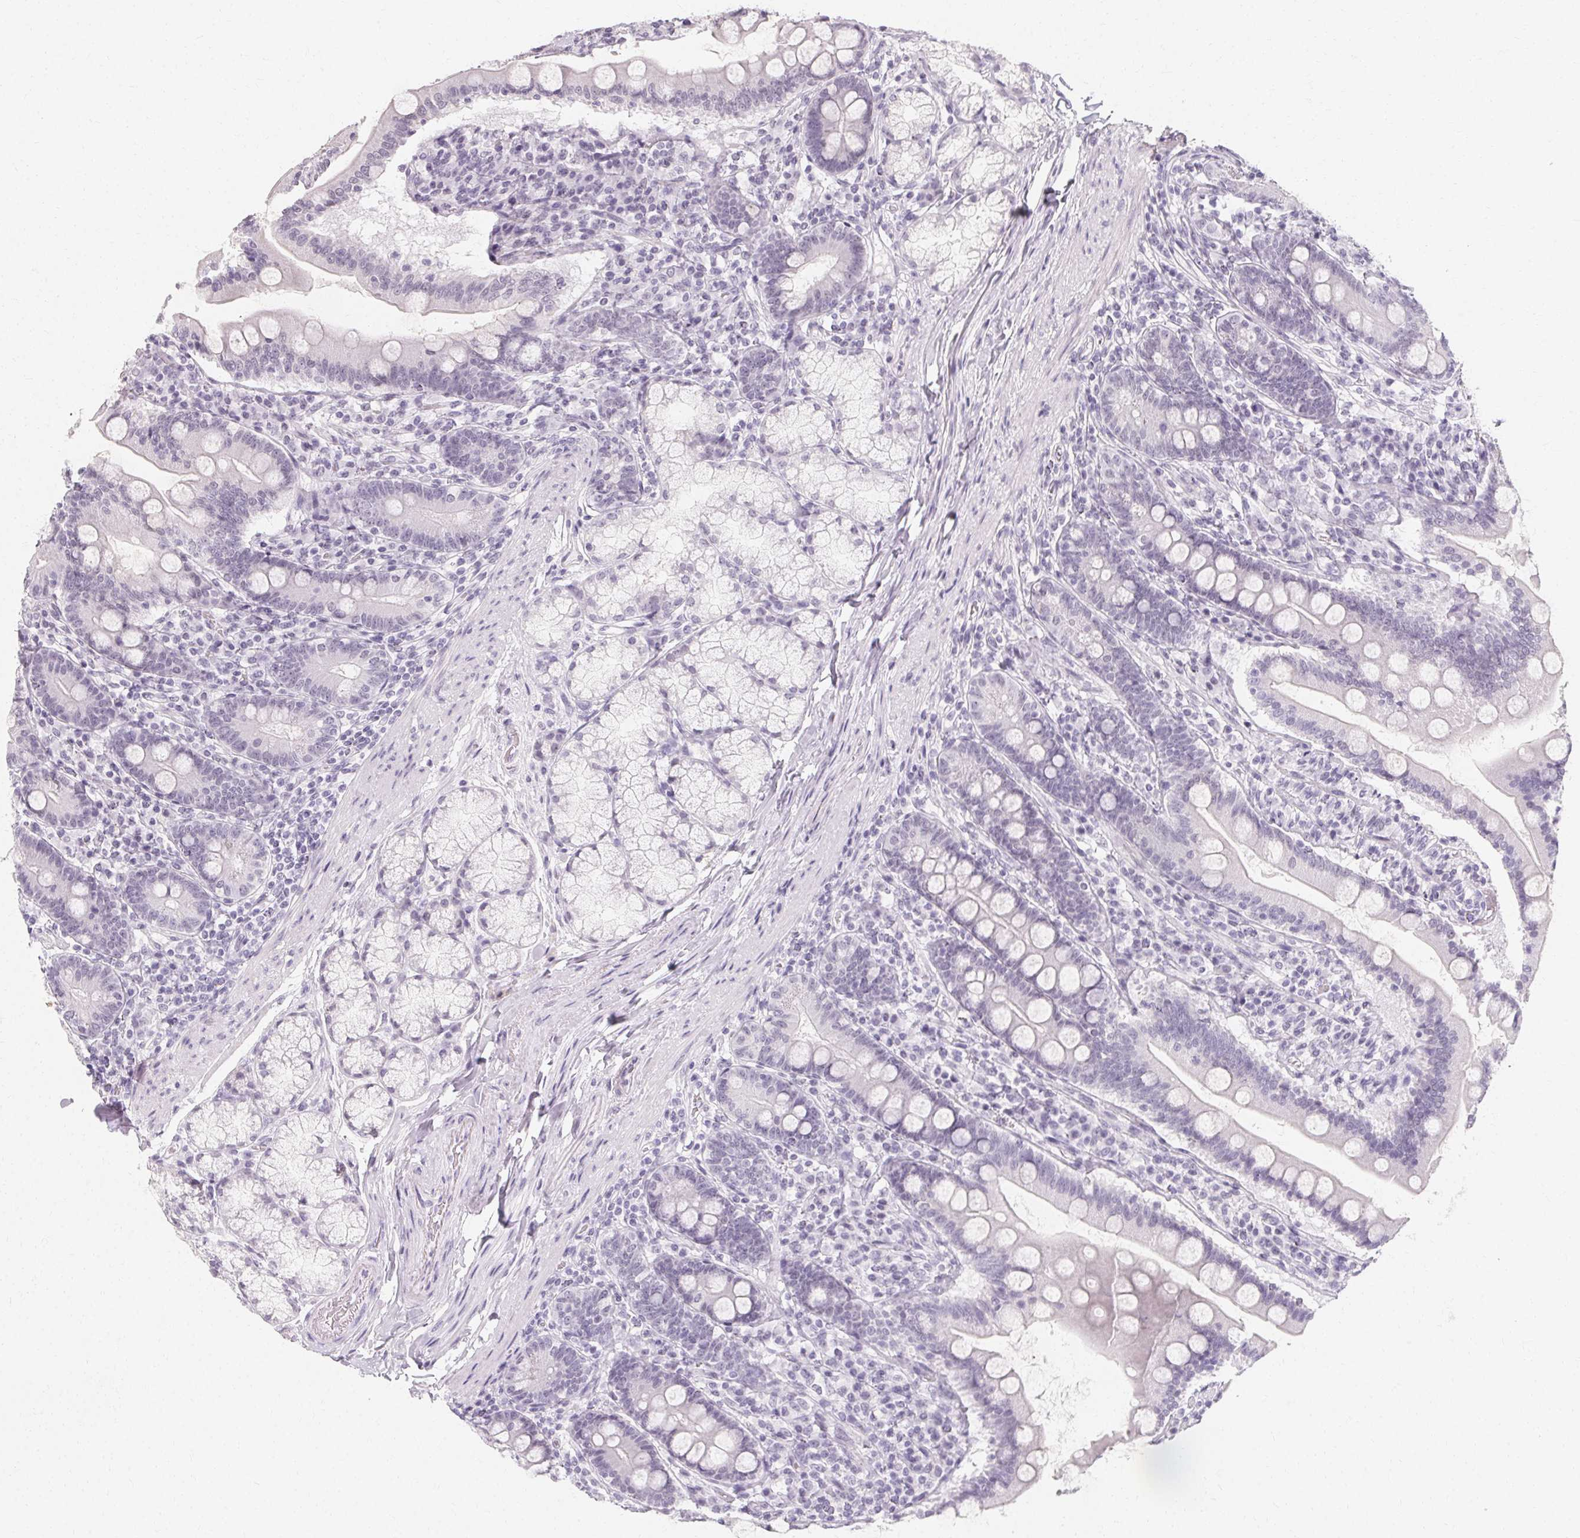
{"staining": {"intensity": "negative", "quantity": "none", "location": "none"}, "tissue": "duodenum", "cell_type": "Glandular cells", "image_type": "normal", "snomed": [{"axis": "morphology", "description": "Normal tissue, NOS"}, {"axis": "topography", "description": "Duodenum"}], "caption": "A high-resolution micrograph shows immunohistochemistry (IHC) staining of benign duodenum, which exhibits no significant expression in glandular cells.", "gene": "SYNPR", "patient": {"sex": "female", "age": 67}}